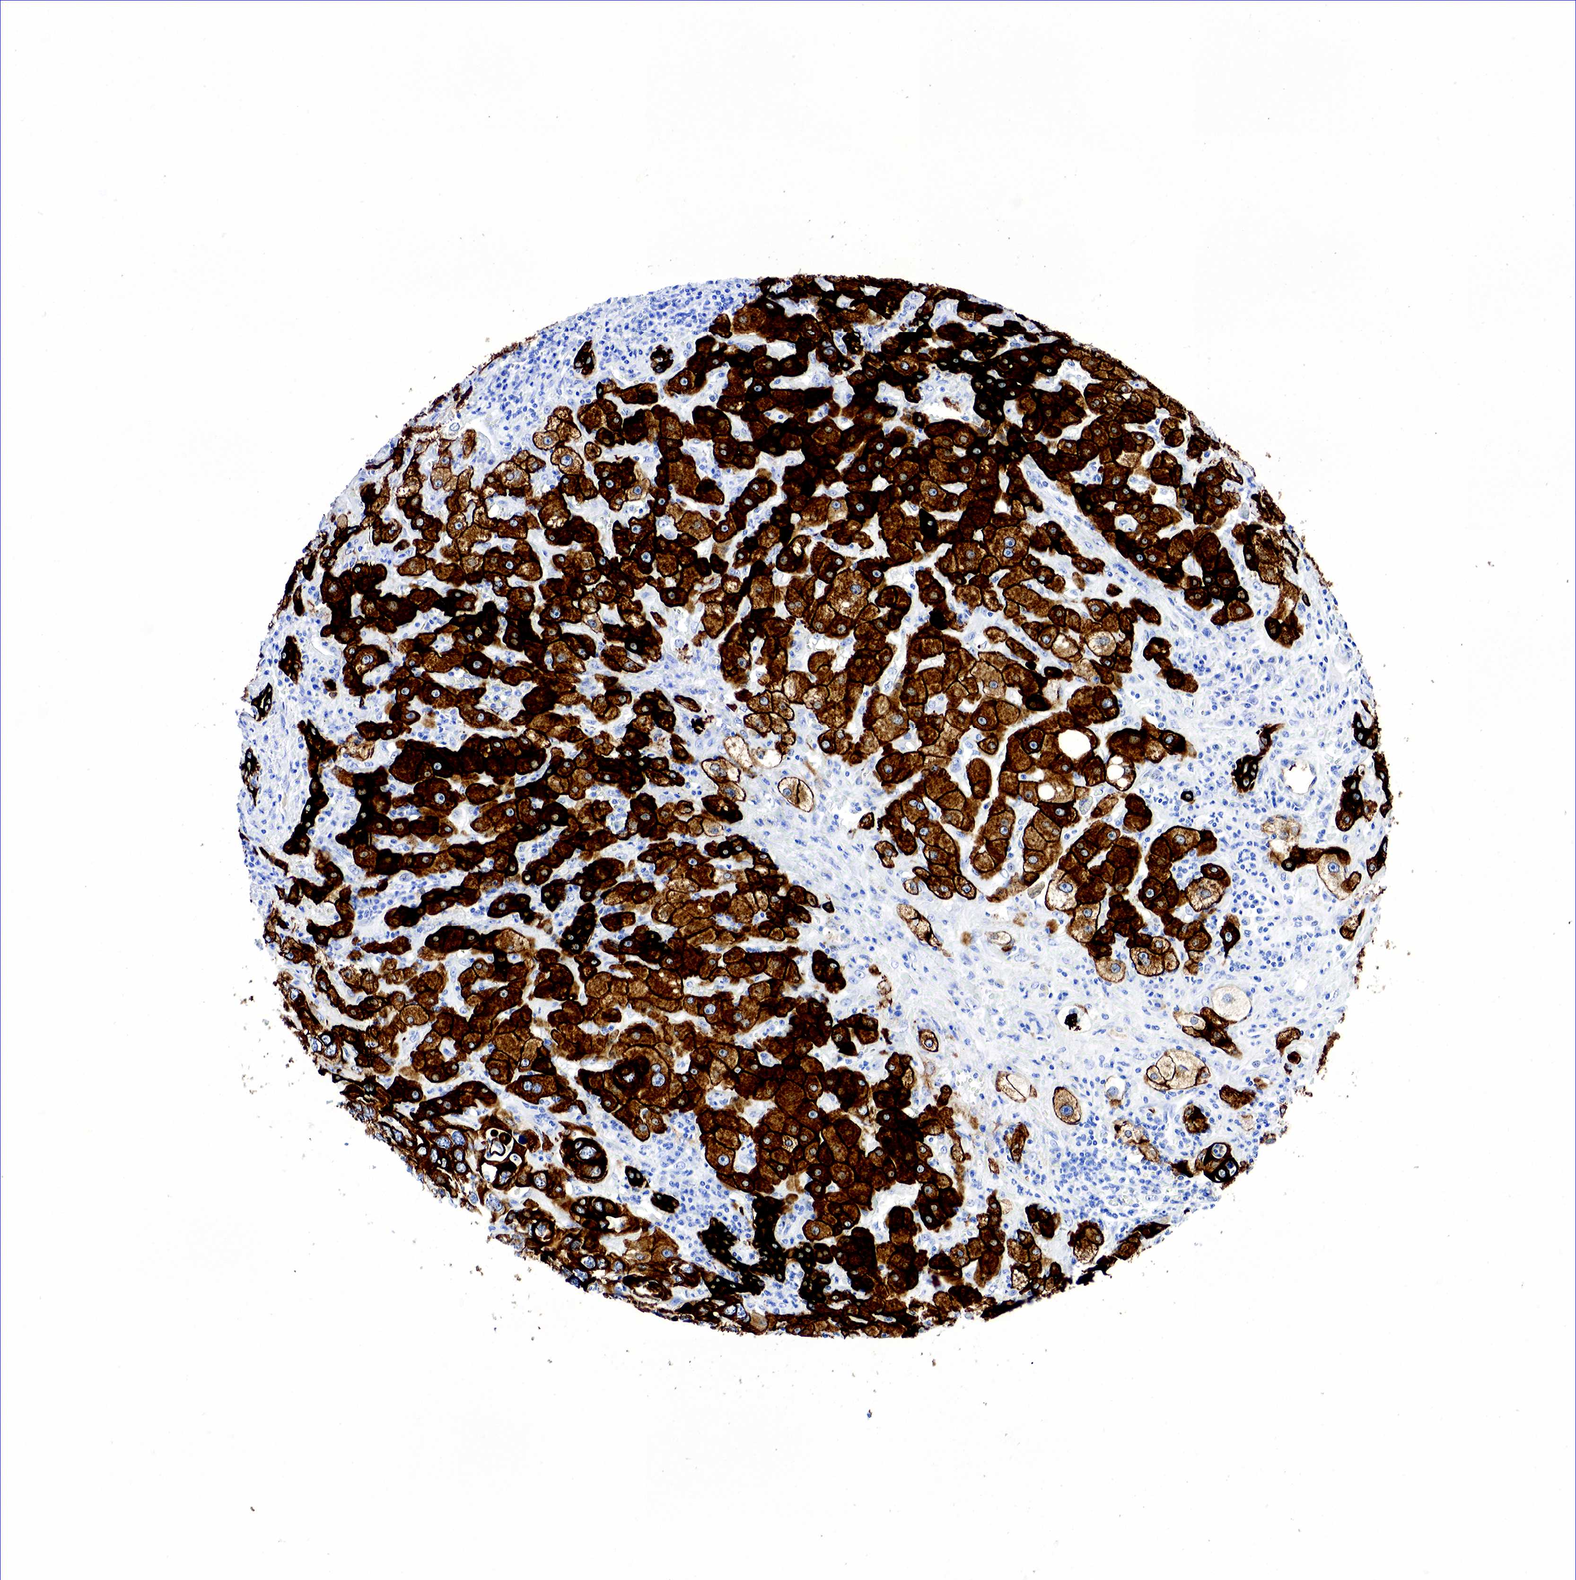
{"staining": {"intensity": "moderate", "quantity": ">75%", "location": "cytoplasmic/membranous"}, "tissue": "liver cancer", "cell_type": "Tumor cells", "image_type": "cancer", "snomed": [{"axis": "morphology", "description": "Cholangiocarcinoma"}, {"axis": "topography", "description": "Liver"}], "caption": "Immunohistochemical staining of liver cancer (cholangiocarcinoma) demonstrates moderate cytoplasmic/membranous protein positivity in approximately >75% of tumor cells. Nuclei are stained in blue.", "gene": "KRT18", "patient": {"sex": "female", "age": 79}}